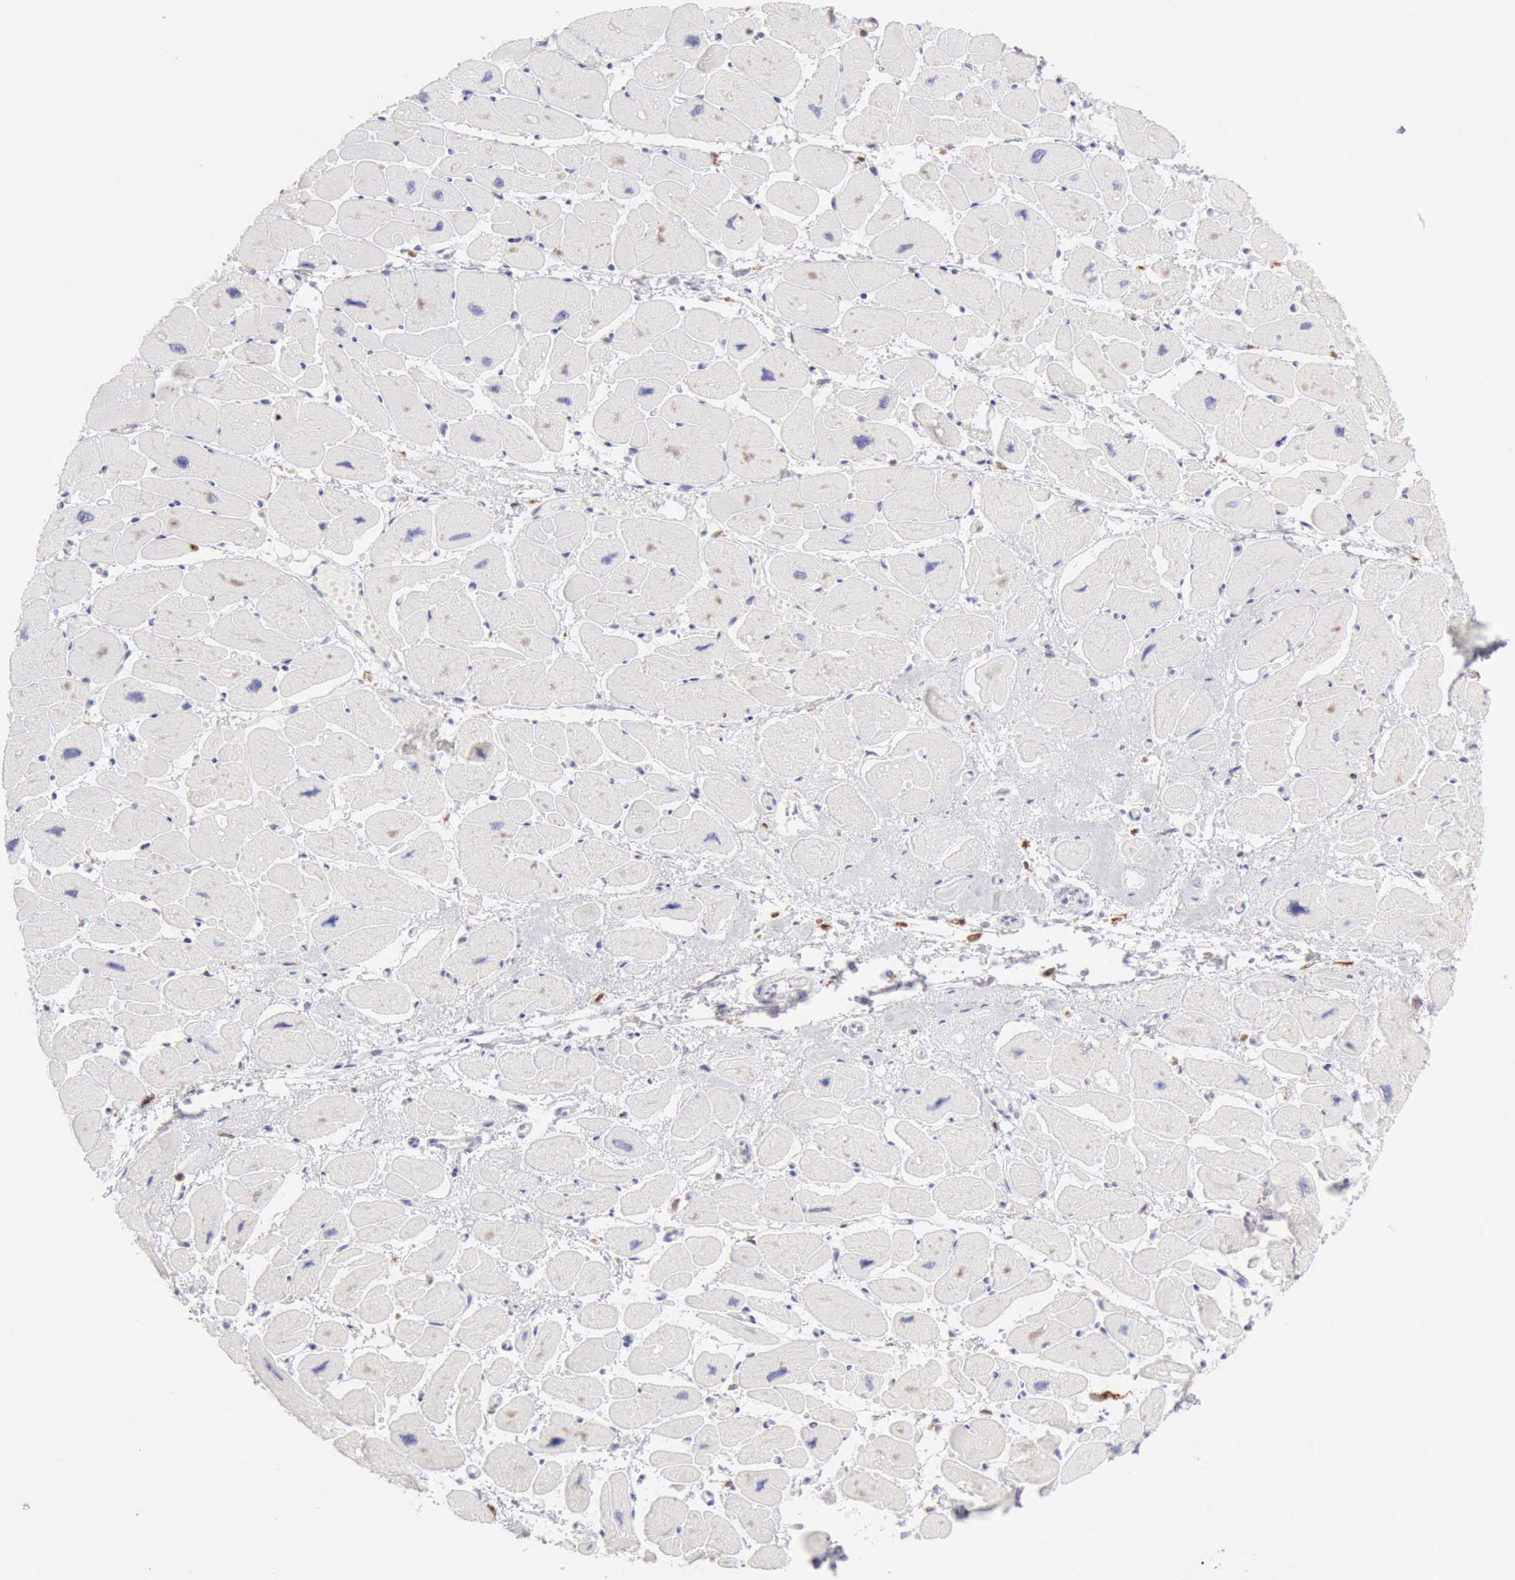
{"staining": {"intensity": "negative", "quantity": "none", "location": "none"}, "tissue": "heart muscle", "cell_type": "Cardiomyocytes", "image_type": "normal", "snomed": [{"axis": "morphology", "description": "Normal tissue, NOS"}, {"axis": "topography", "description": "Heart"}], "caption": "Immunohistochemical staining of unremarkable human heart muscle shows no significant staining in cardiomyocytes. Nuclei are stained in blue.", "gene": "RNASE1", "patient": {"sex": "female", "age": 54}}